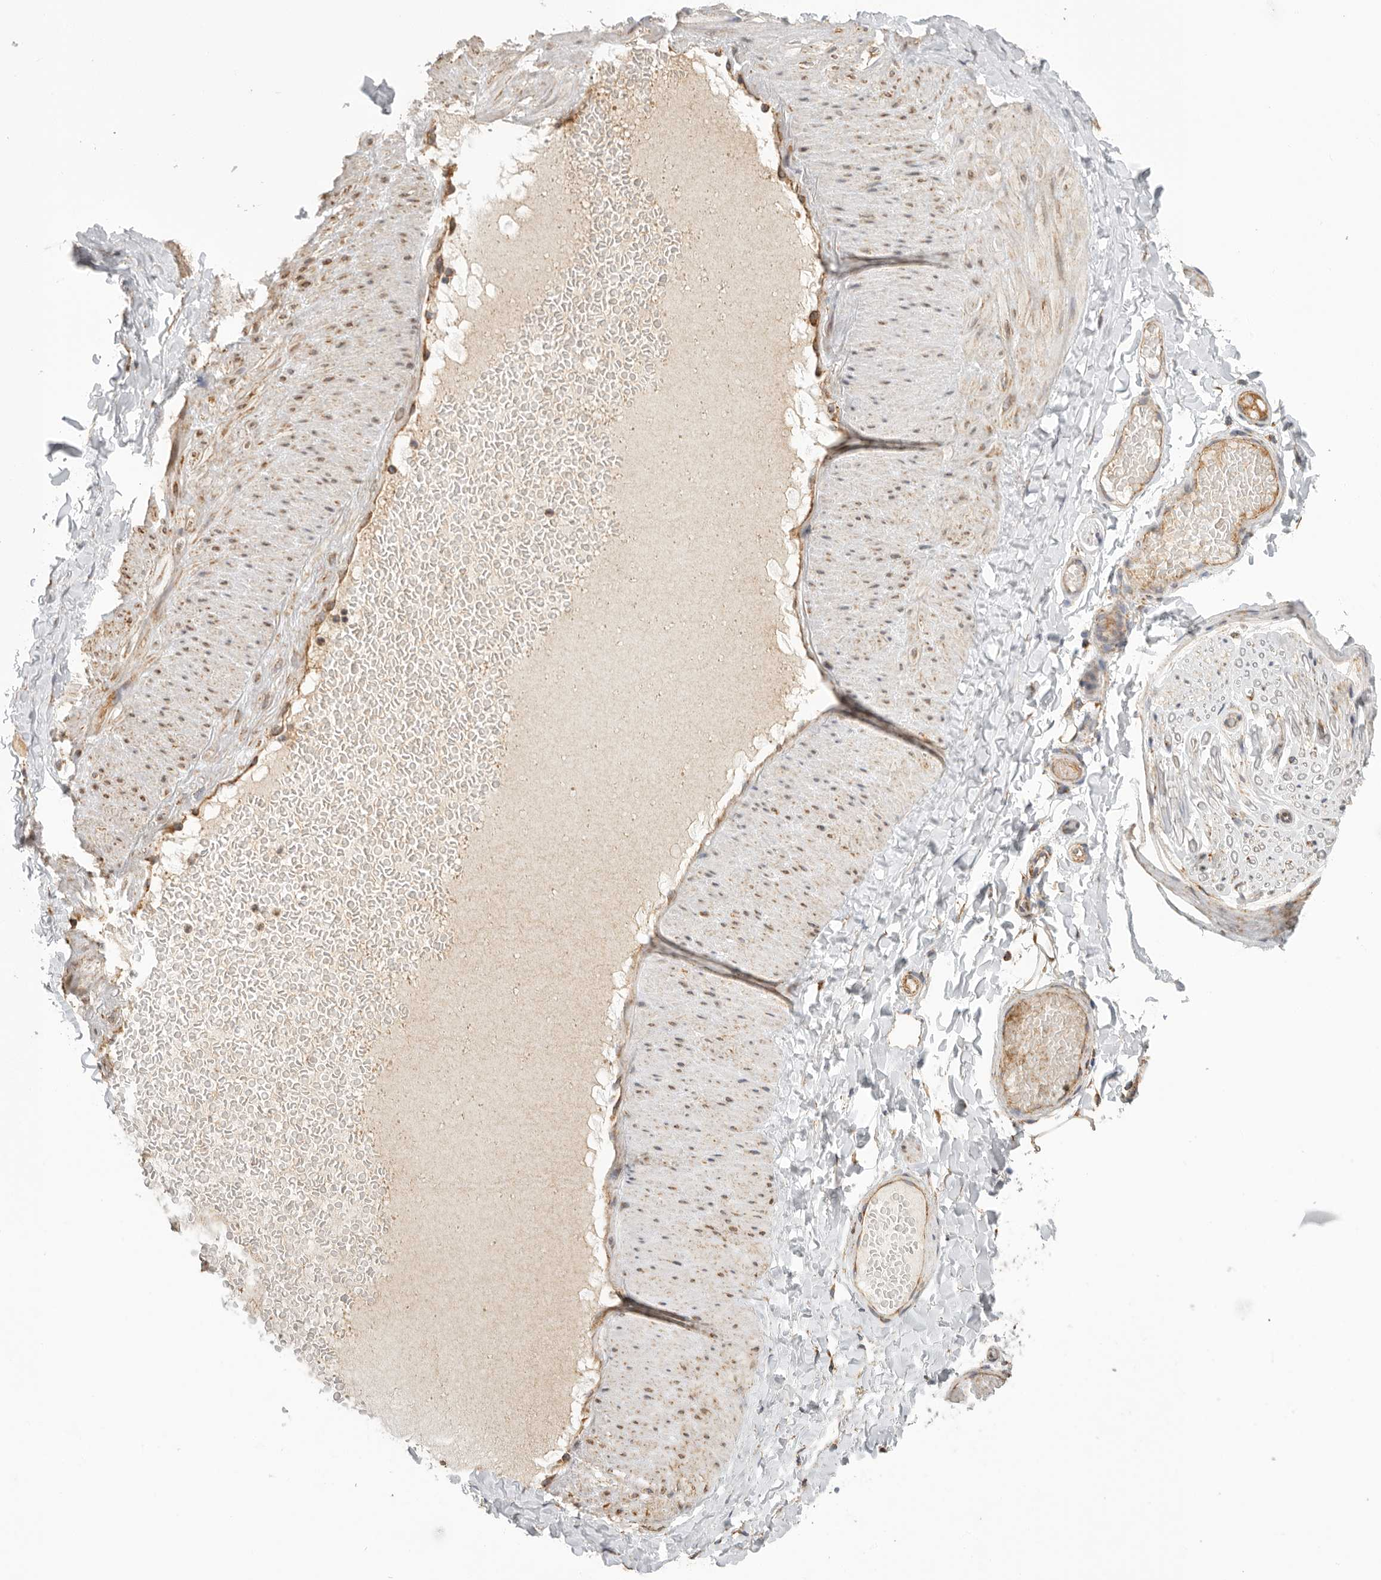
{"staining": {"intensity": "negative", "quantity": "none", "location": "none"}, "tissue": "adipose tissue", "cell_type": "Adipocytes", "image_type": "normal", "snomed": [{"axis": "morphology", "description": "Normal tissue, NOS"}, {"axis": "topography", "description": "Adipose tissue"}, {"axis": "topography", "description": "Vascular tissue"}, {"axis": "topography", "description": "Peripheral nerve tissue"}], "caption": "An immunohistochemistry (IHC) micrograph of benign adipose tissue is shown. There is no staining in adipocytes of adipose tissue.", "gene": "FKBP8", "patient": {"sex": "male", "age": 25}}